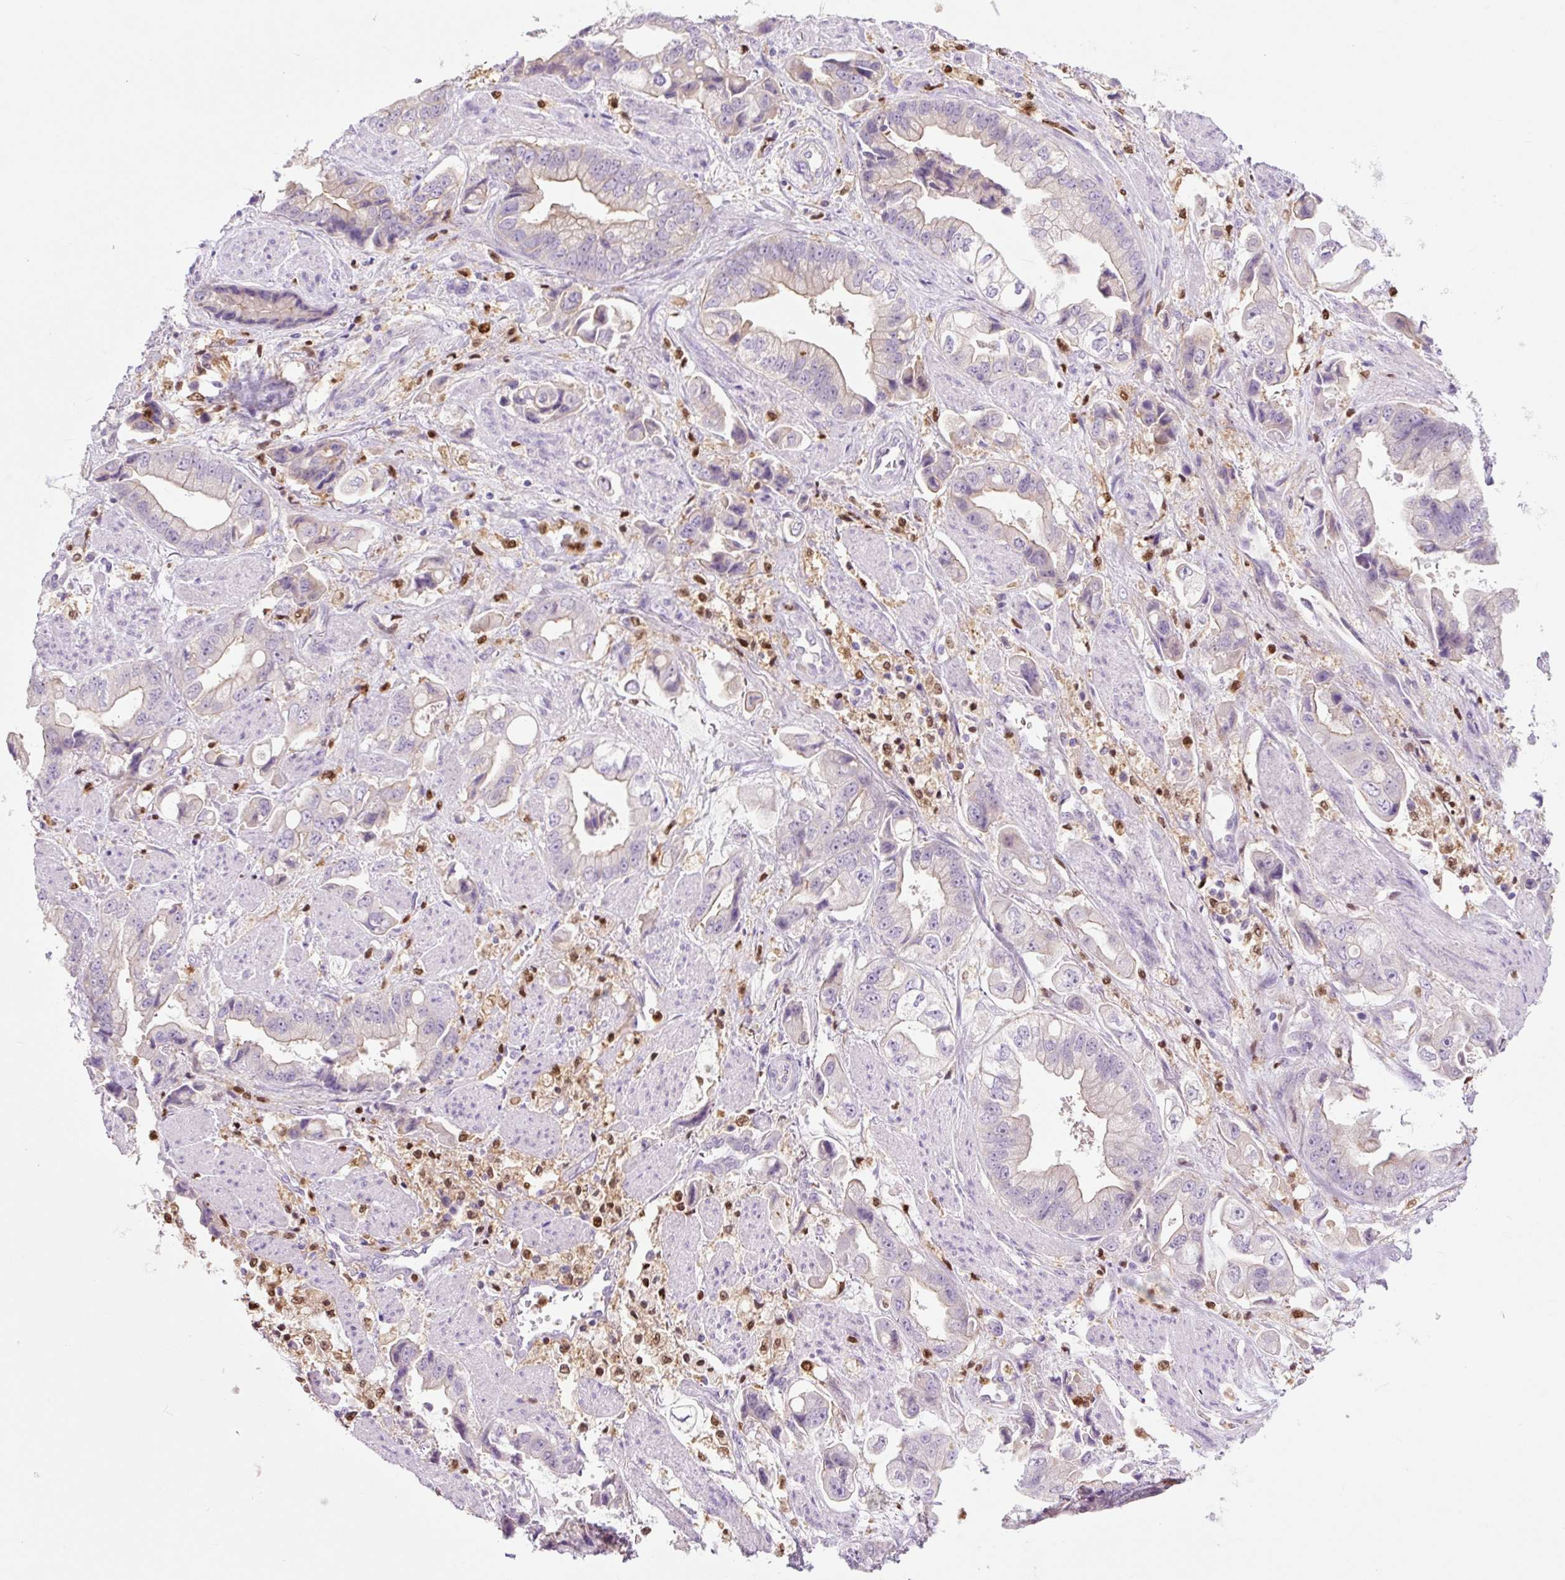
{"staining": {"intensity": "negative", "quantity": "none", "location": "none"}, "tissue": "stomach cancer", "cell_type": "Tumor cells", "image_type": "cancer", "snomed": [{"axis": "morphology", "description": "Adenocarcinoma, NOS"}, {"axis": "topography", "description": "Stomach"}], "caption": "Tumor cells are negative for brown protein staining in stomach cancer.", "gene": "SPI1", "patient": {"sex": "male", "age": 62}}